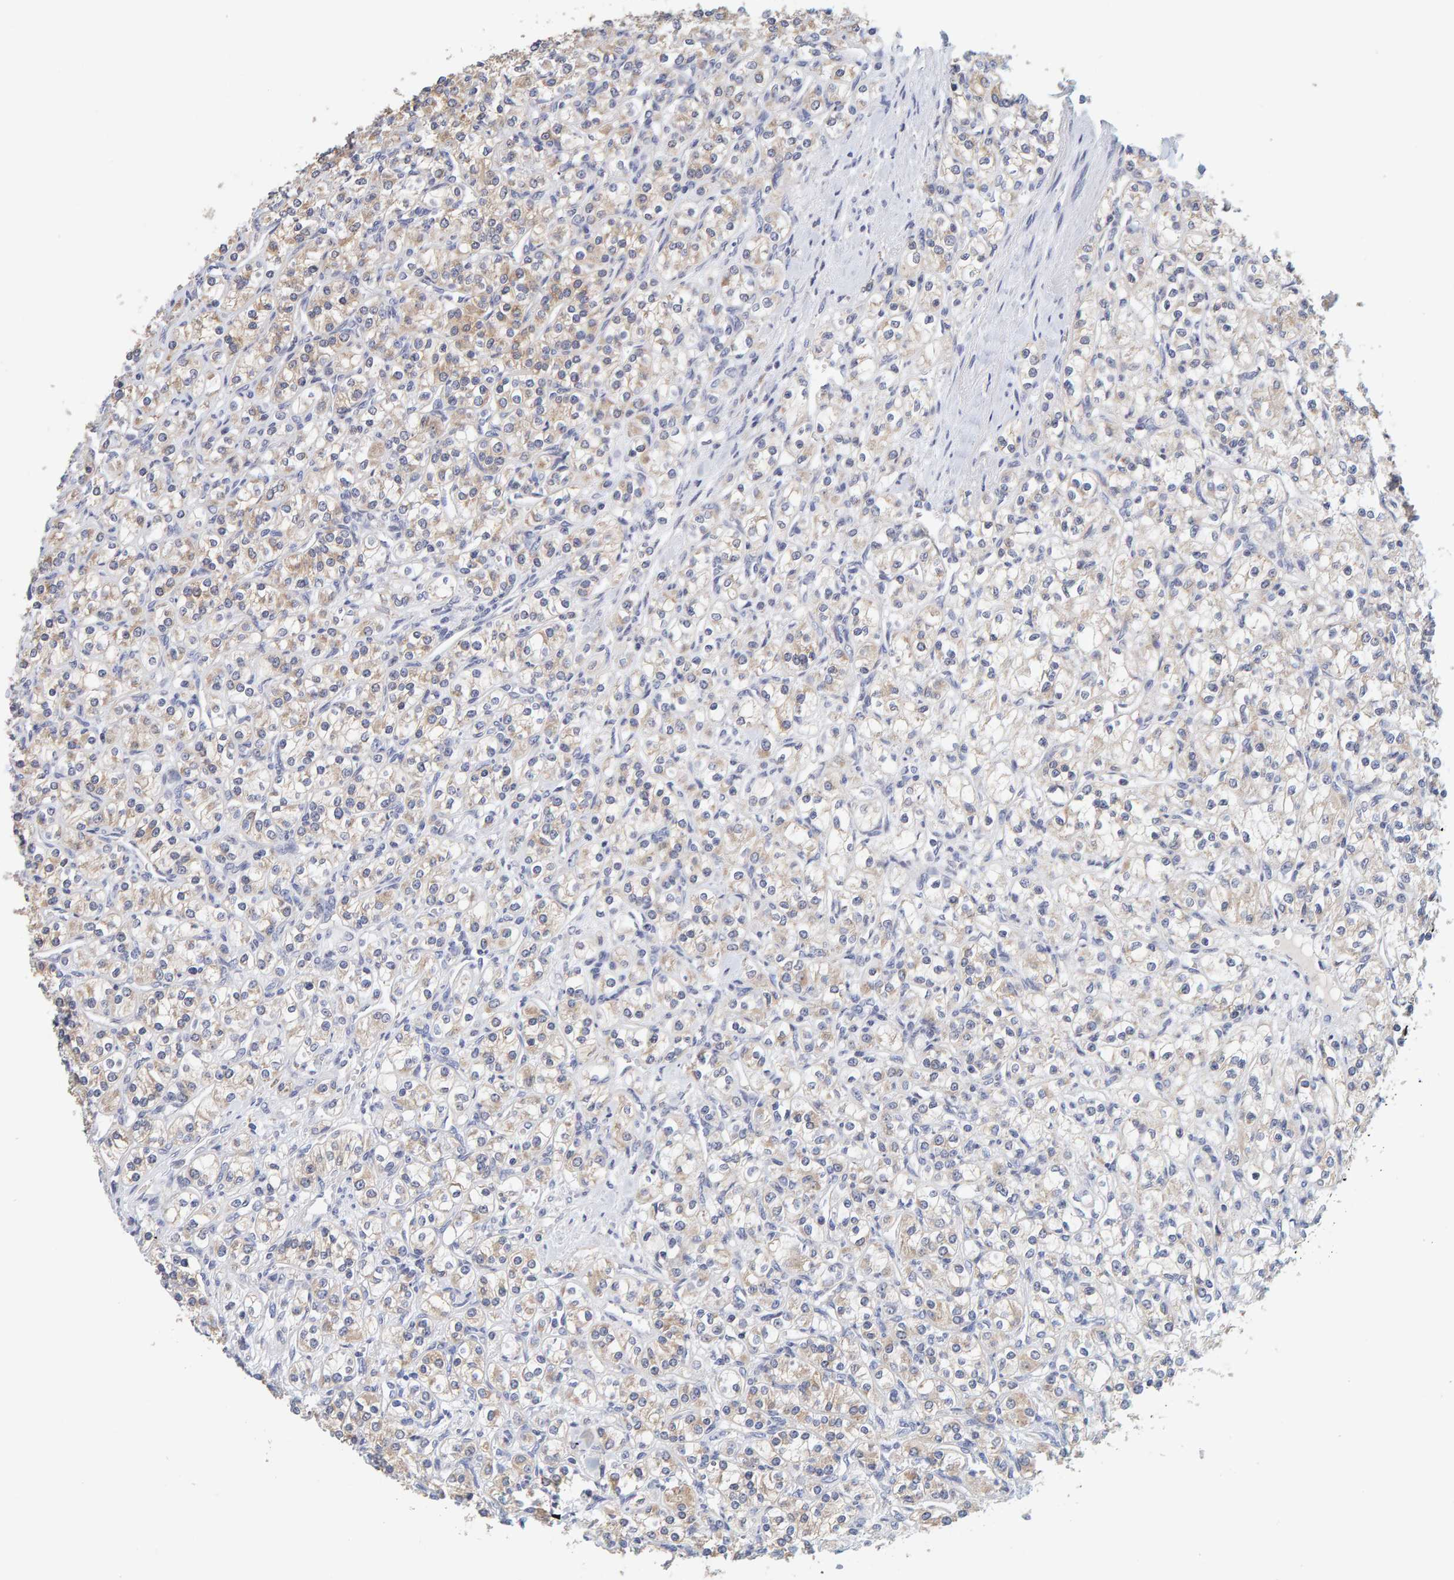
{"staining": {"intensity": "moderate", "quantity": "<25%", "location": "cytoplasmic/membranous"}, "tissue": "renal cancer", "cell_type": "Tumor cells", "image_type": "cancer", "snomed": [{"axis": "morphology", "description": "Adenocarcinoma, NOS"}, {"axis": "topography", "description": "Kidney"}], "caption": "Protein staining of renal cancer (adenocarcinoma) tissue exhibits moderate cytoplasmic/membranous expression in approximately <25% of tumor cells. Nuclei are stained in blue.", "gene": "SGPL1", "patient": {"sex": "male", "age": 77}}